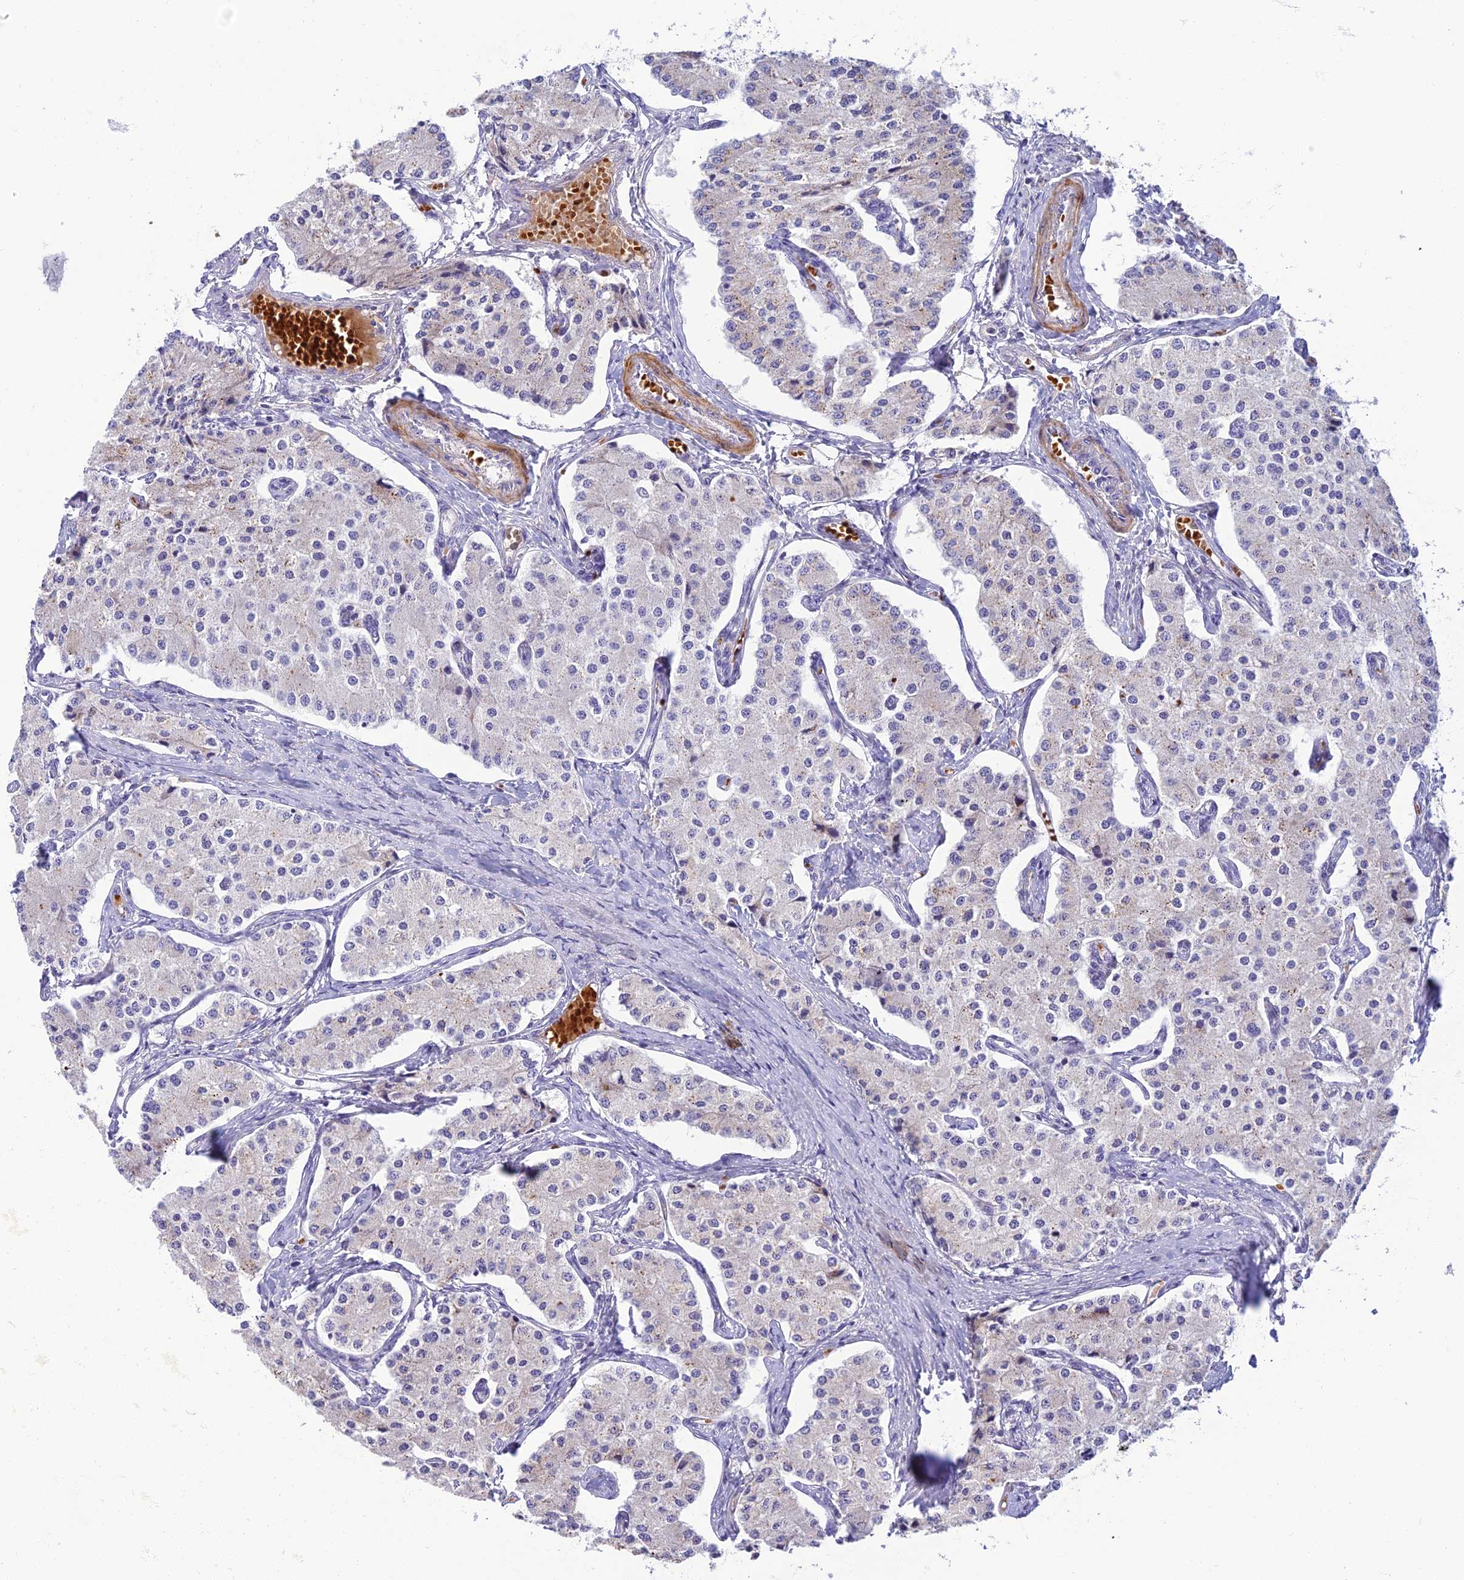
{"staining": {"intensity": "negative", "quantity": "none", "location": "none"}, "tissue": "carcinoid", "cell_type": "Tumor cells", "image_type": "cancer", "snomed": [{"axis": "morphology", "description": "Carcinoid, malignant, NOS"}, {"axis": "topography", "description": "Colon"}], "caption": "High power microscopy photomicrograph of an IHC micrograph of malignant carcinoid, revealing no significant expression in tumor cells. Brightfield microscopy of IHC stained with DAB (3,3'-diaminobenzidine) (brown) and hematoxylin (blue), captured at high magnification.", "gene": "CLIP4", "patient": {"sex": "female", "age": 52}}